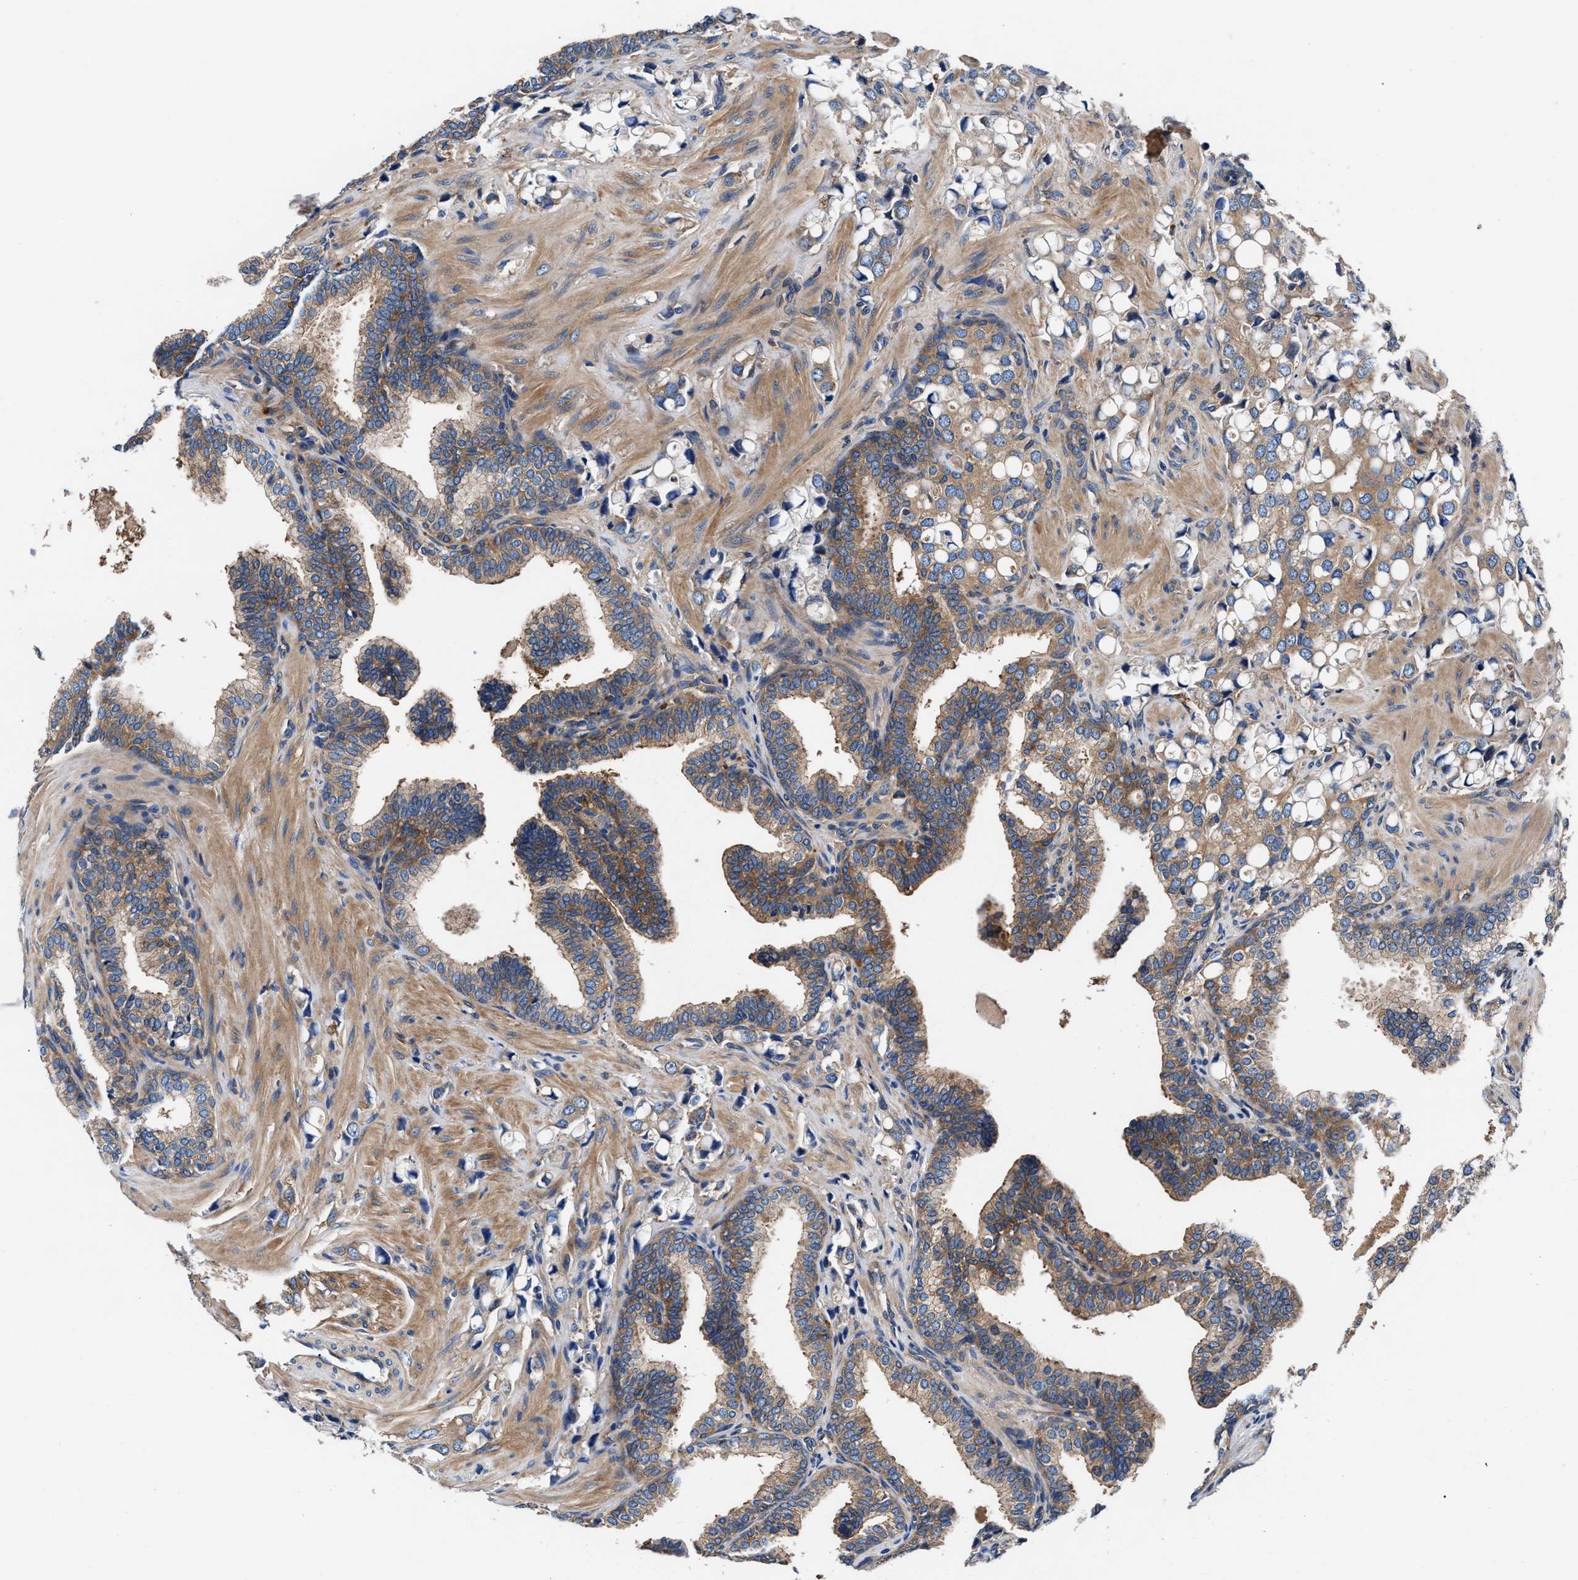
{"staining": {"intensity": "moderate", "quantity": "25%-75%", "location": "cytoplasmic/membranous"}, "tissue": "prostate cancer", "cell_type": "Tumor cells", "image_type": "cancer", "snomed": [{"axis": "morphology", "description": "Adenocarcinoma, High grade"}, {"axis": "topography", "description": "Prostate"}], "caption": "This is an image of immunohistochemistry (IHC) staining of prostate cancer, which shows moderate positivity in the cytoplasmic/membranous of tumor cells.", "gene": "SH3GL1", "patient": {"sex": "male", "age": 52}}